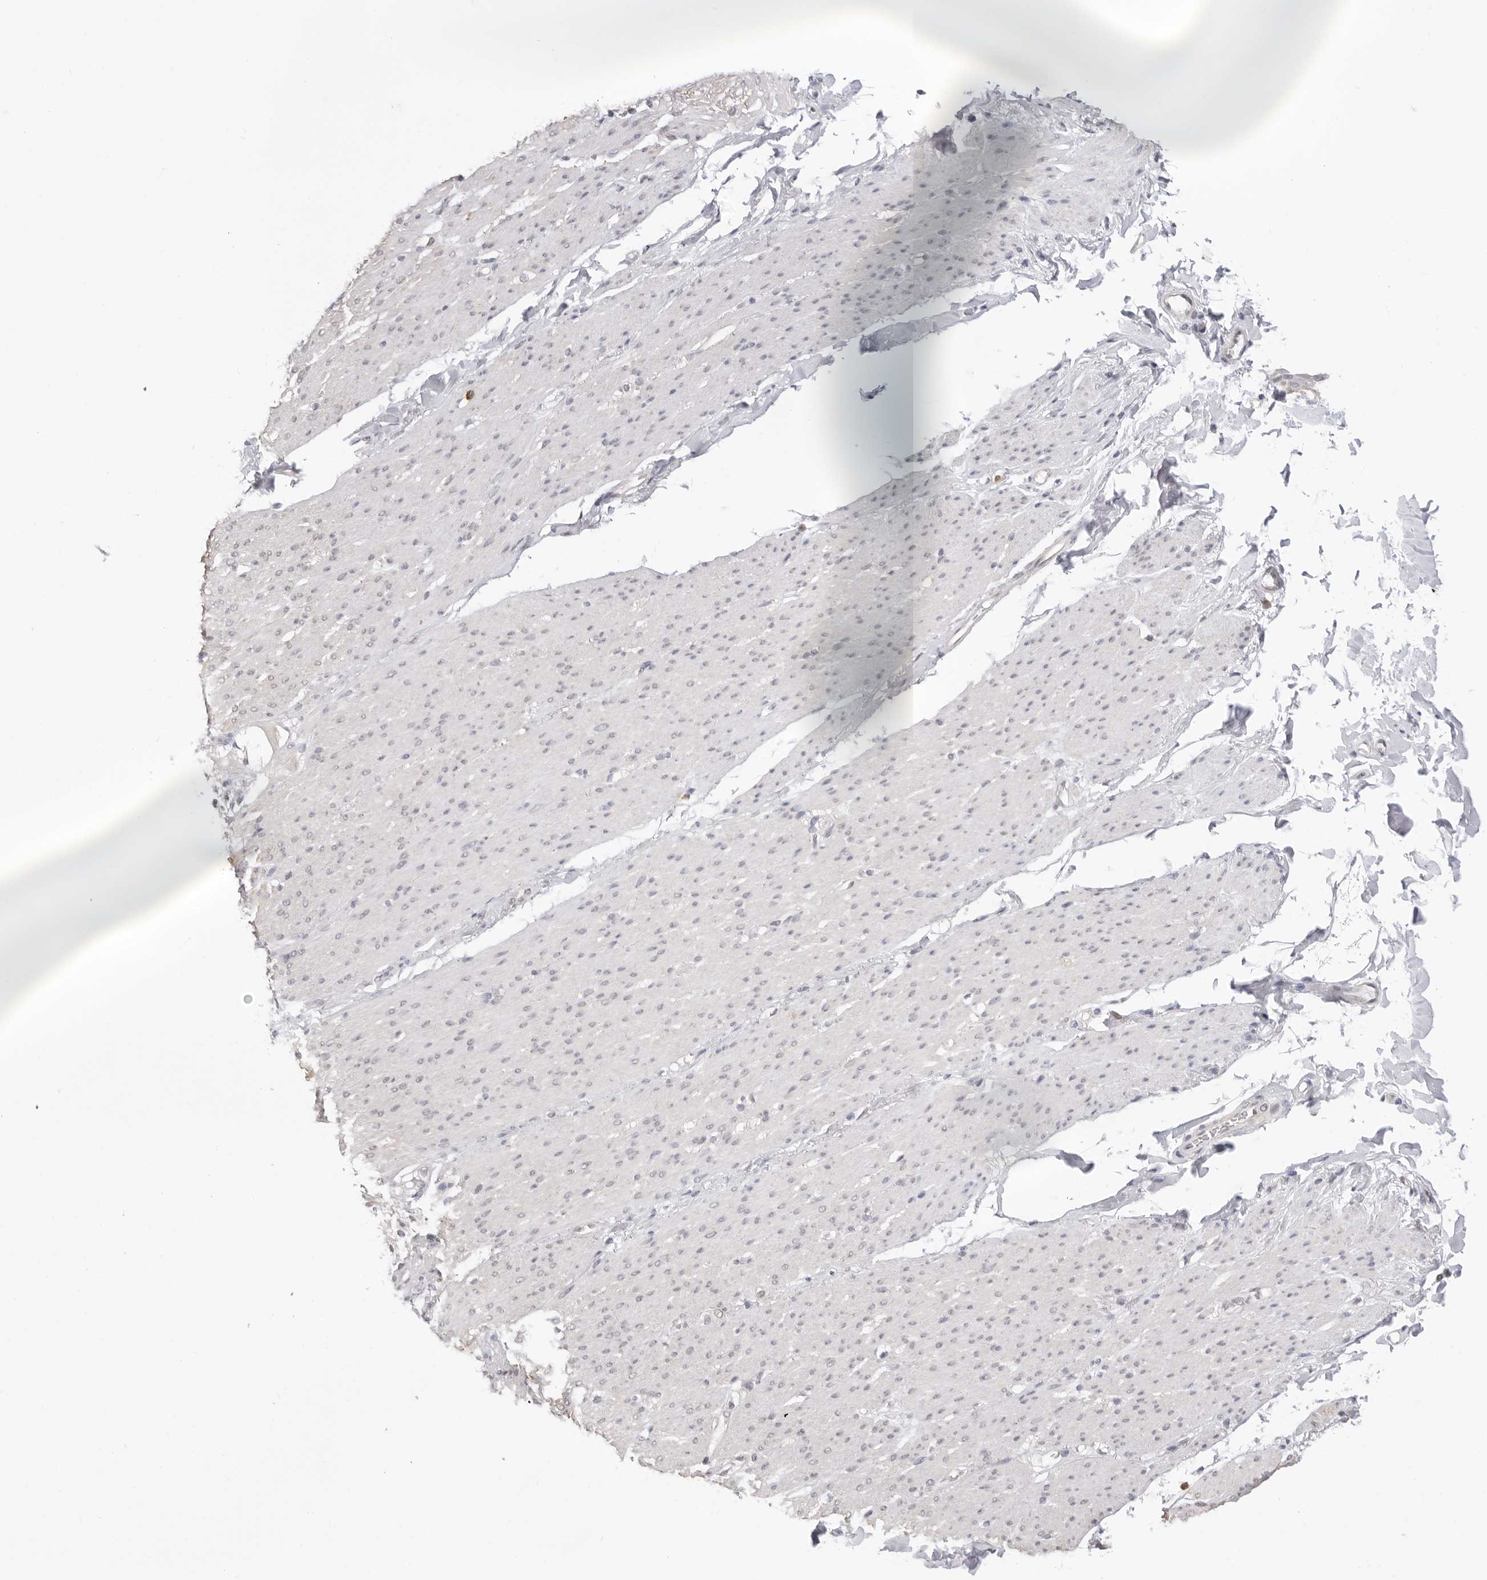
{"staining": {"intensity": "negative", "quantity": "none", "location": "none"}, "tissue": "smooth muscle", "cell_type": "Smooth muscle cells", "image_type": "normal", "snomed": [{"axis": "morphology", "description": "Normal tissue, NOS"}, {"axis": "topography", "description": "Colon"}, {"axis": "topography", "description": "Peripheral nerve tissue"}], "caption": "The micrograph exhibits no significant positivity in smooth muscle cells of smooth muscle. Brightfield microscopy of immunohistochemistry (IHC) stained with DAB (3,3'-diaminobenzidine) (brown) and hematoxylin (blue), captured at high magnification.", "gene": "FDPS", "patient": {"sex": "female", "age": 61}}